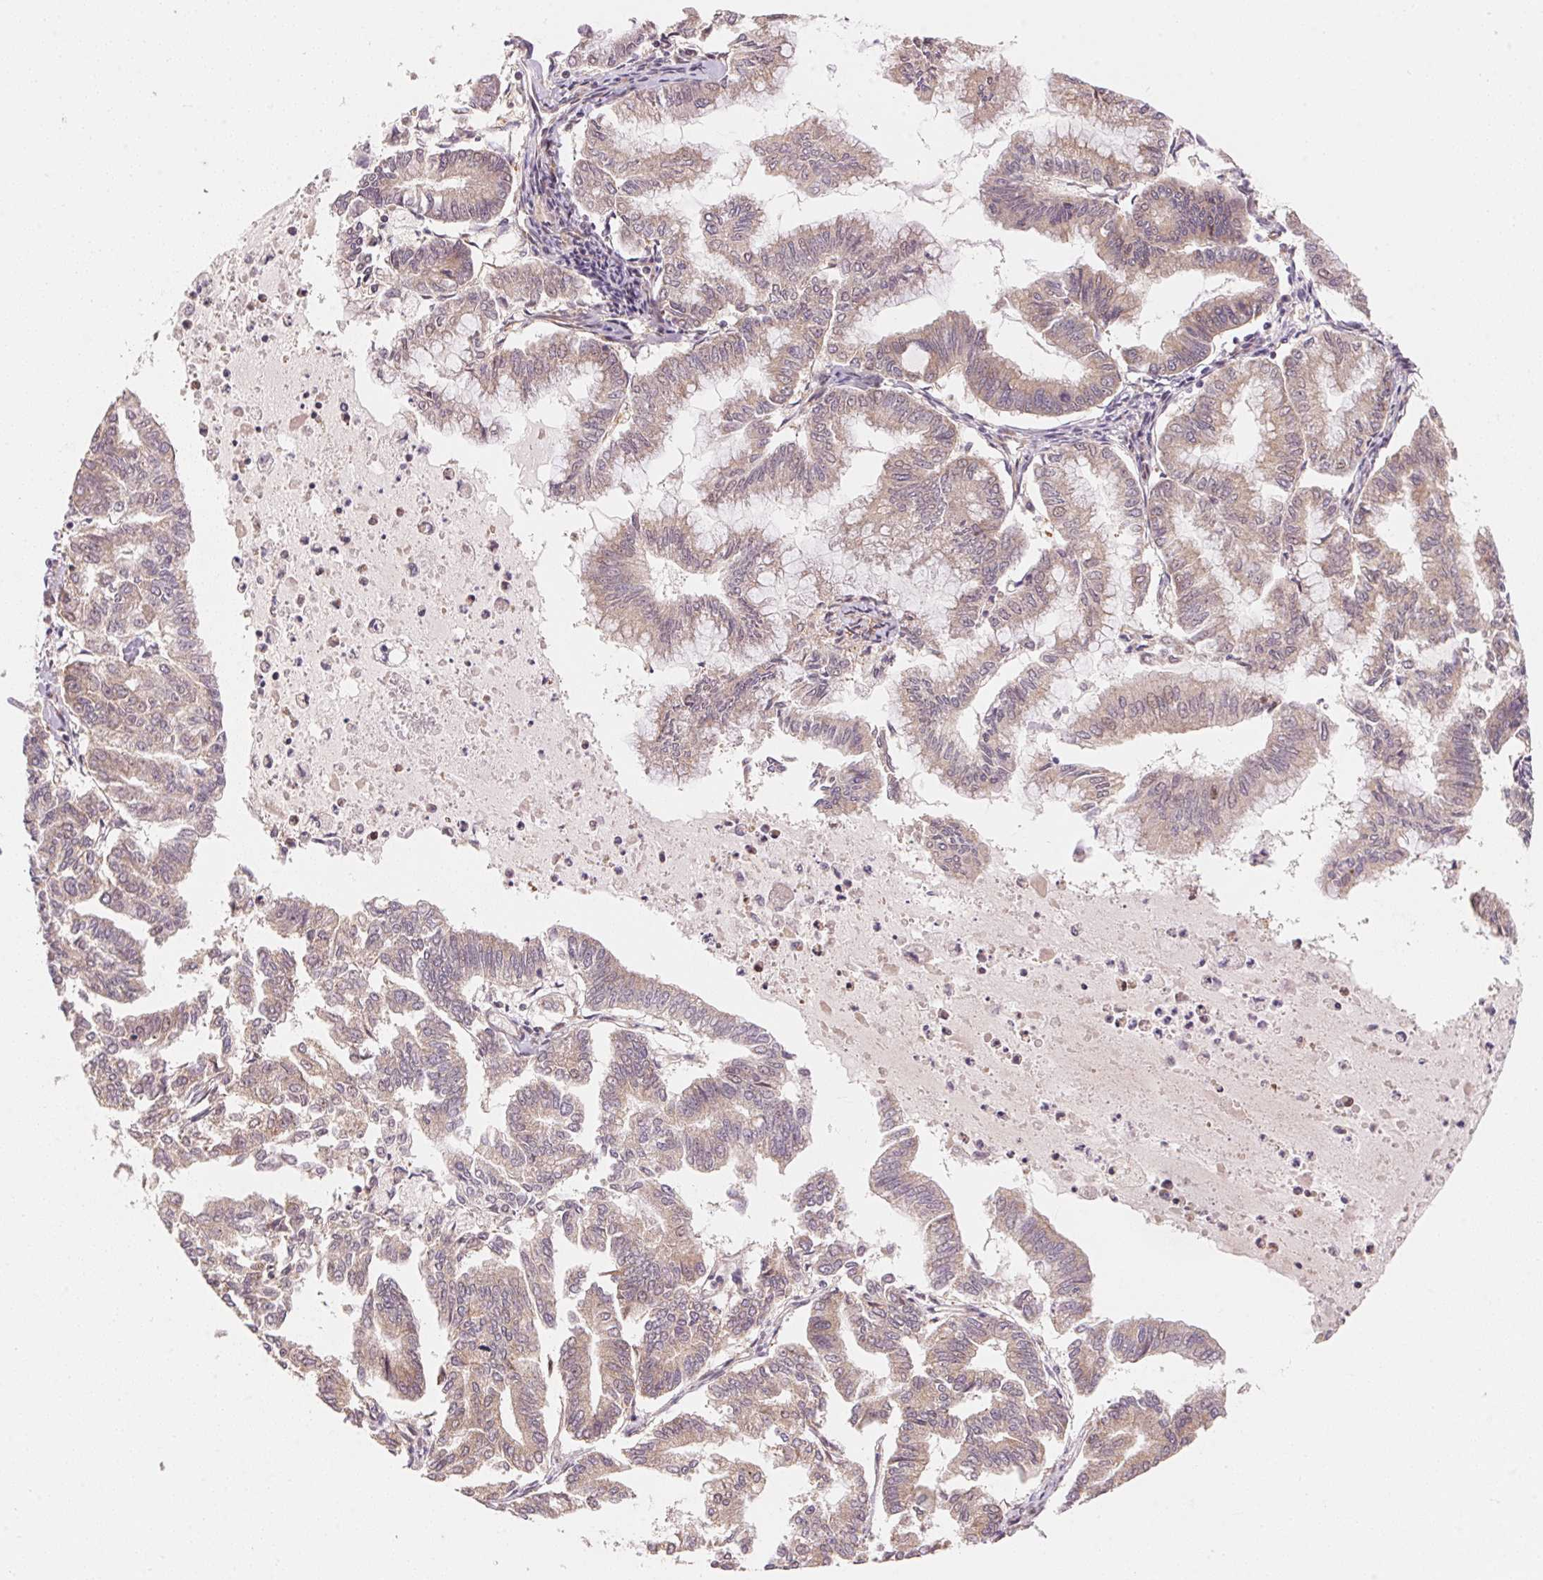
{"staining": {"intensity": "weak", "quantity": "25%-75%", "location": "cytoplasmic/membranous"}, "tissue": "endometrial cancer", "cell_type": "Tumor cells", "image_type": "cancer", "snomed": [{"axis": "morphology", "description": "Adenocarcinoma, NOS"}, {"axis": "topography", "description": "Endometrium"}], "caption": "Protein expression analysis of human adenocarcinoma (endometrial) reveals weak cytoplasmic/membranous staining in approximately 25%-75% of tumor cells. The staining was performed using DAB to visualize the protein expression in brown, while the nuclei were stained in blue with hematoxylin (Magnification: 20x).", "gene": "TNIP2", "patient": {"sex": "female", "age": 79}}